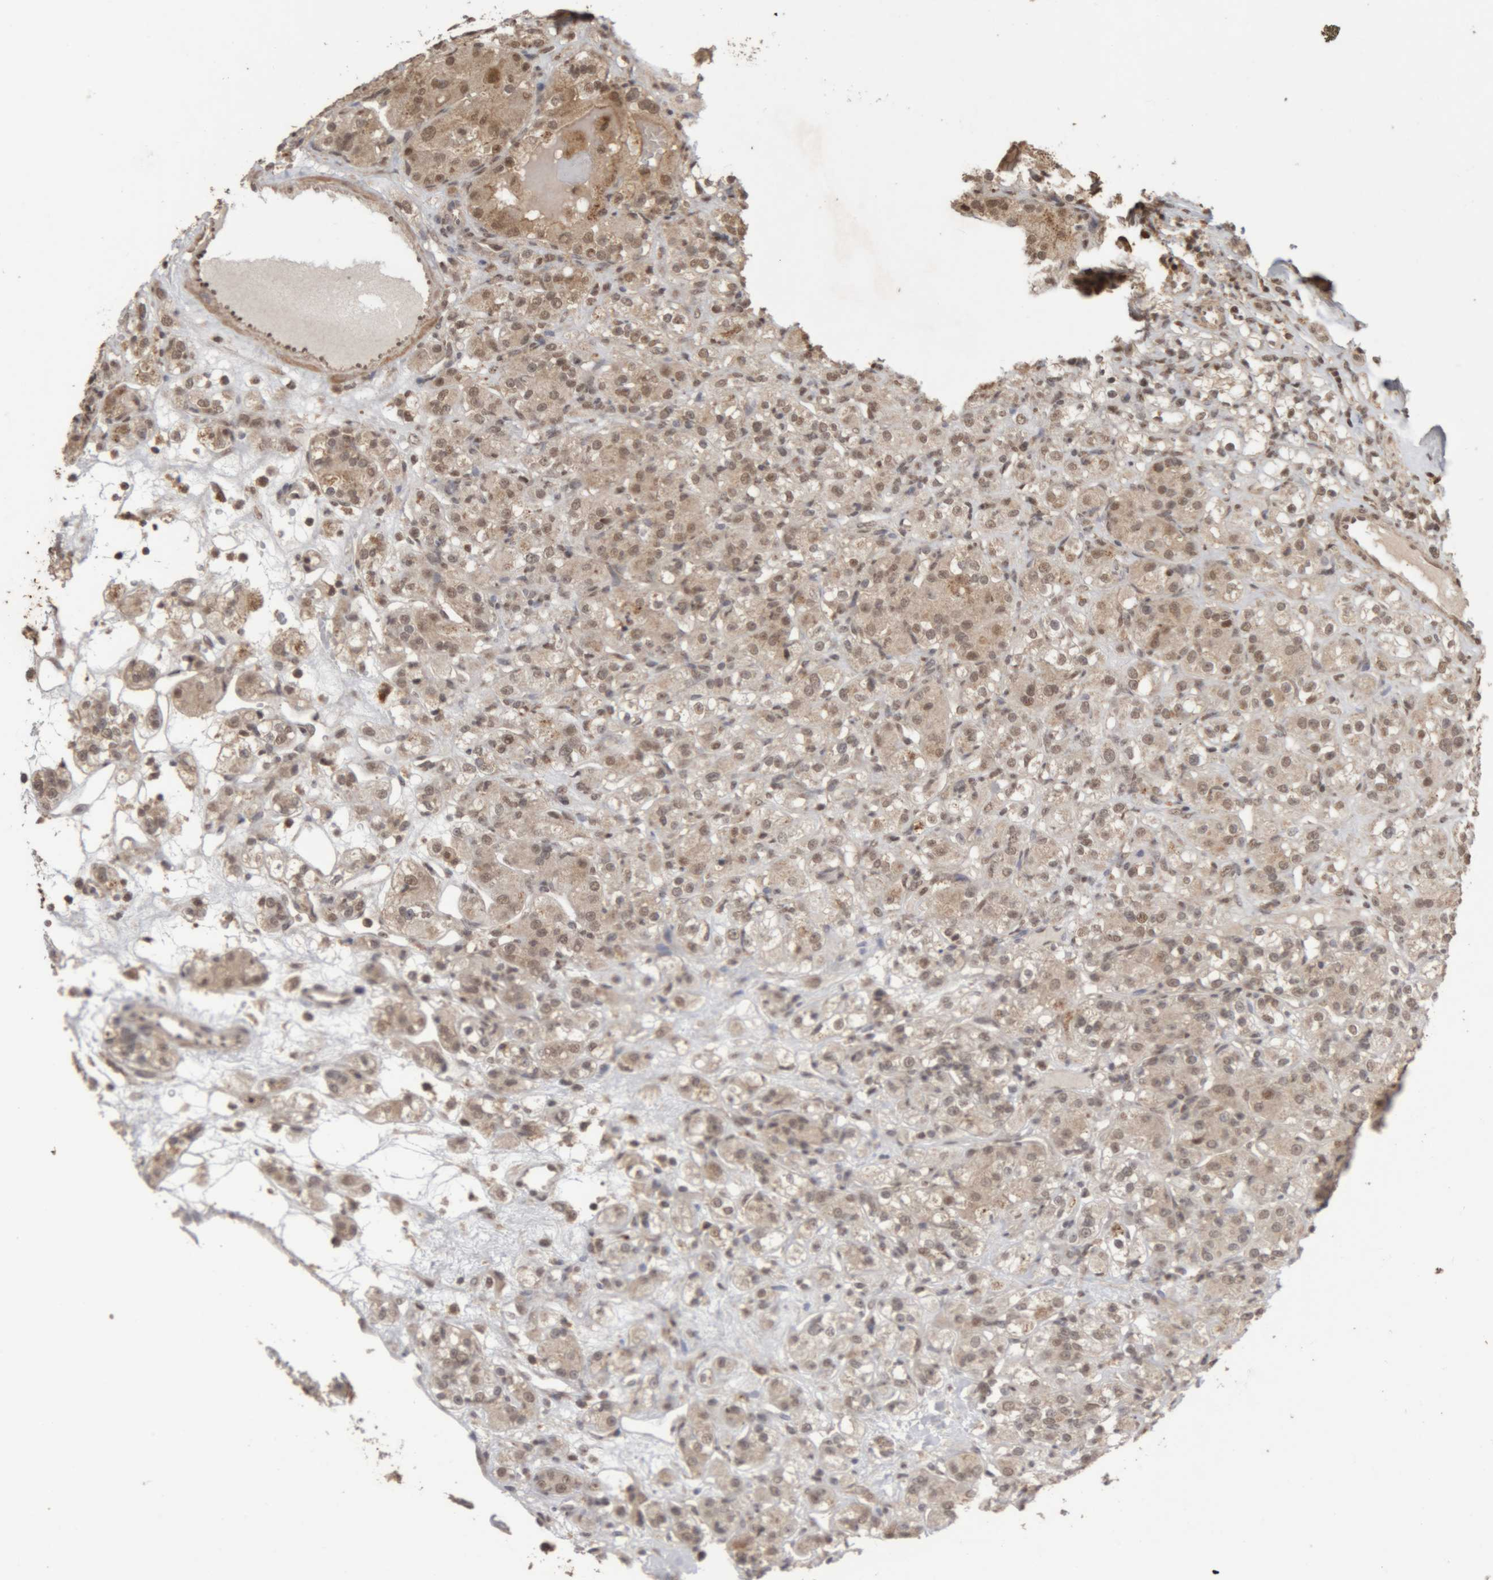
{"staining": {"intensity": "weak", "quantity": ">75%", "location": "cytoplasmic/membranous,nuclear"}, "tissue": "renal cancer", "cell_type": "Tumor cells", "image_type": "cancer", "snomed": [{"axis": "morphology", "description": "Normal tissue, NOS"}, {"axis": "morphology", "description": "Adenocarcinoma, NOS"}, {"axis": "topography", "description": "Kidney"}], "caption": "Renal cancer (adenocarcinoma) tissue exhibits weak cytoplasmic/membranous and nuclear expression in approximately >75% of tumor cells, visualized by immunohistochemistry.", "gene": "KEAP1", "patient": {"sex": "male", "age": 61}}